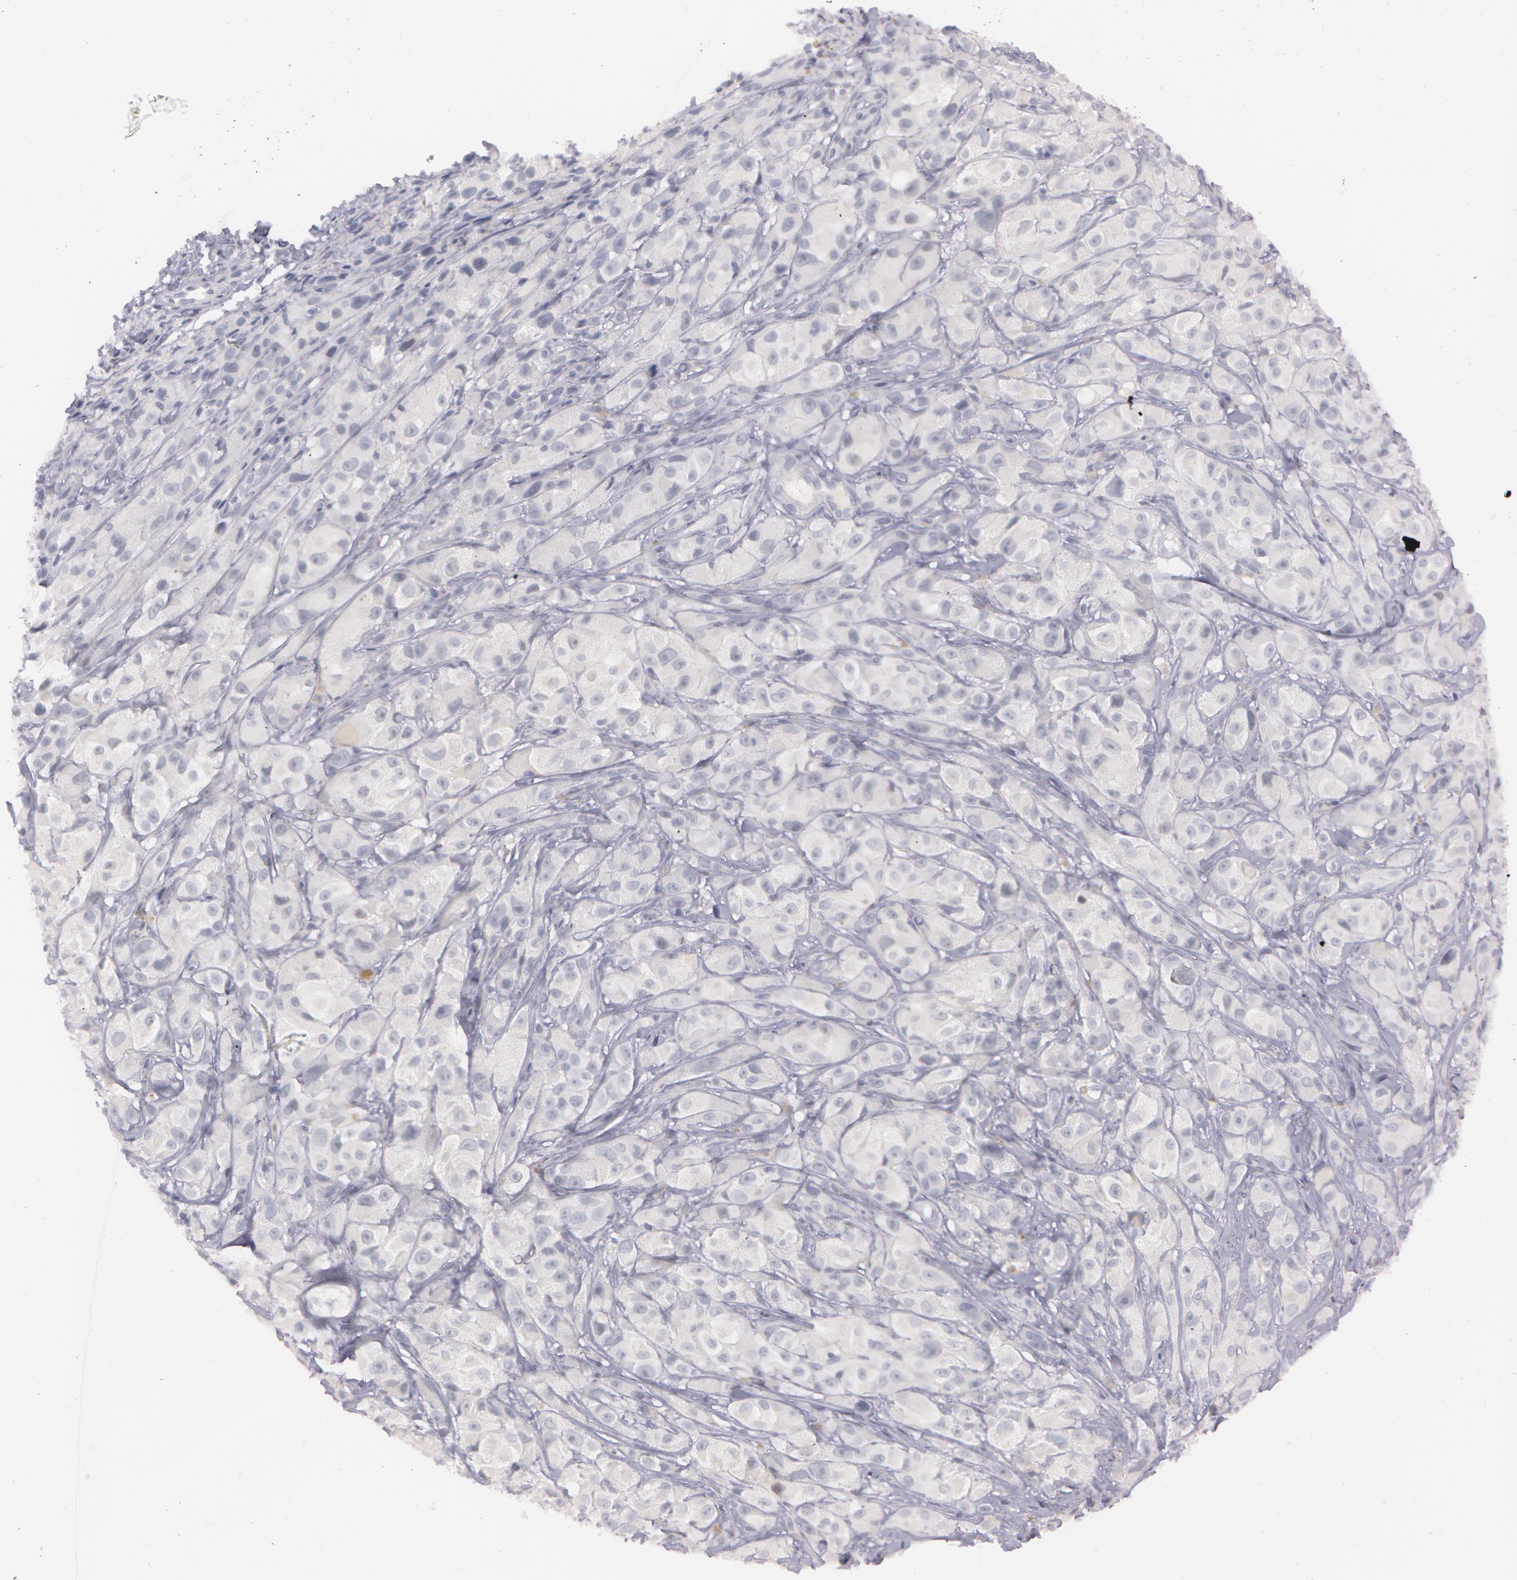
{"staining": {"intensity": "negative", "quantity": "none", "location": "none"}, "tissue": "melanoma", "cell_type": "Tumor cells", "image_type": "cancer", "snomed": [{"axis": "morphology", "description": "Malignant melanoma, NOS"}, {"axis": "topography", "description": "Skin"}], "caption": "Tumor cells are negative for protein expression in human malignant melanoma.", "gene": "IL1RN", "patient": {"sex": "male", "age": 56}}